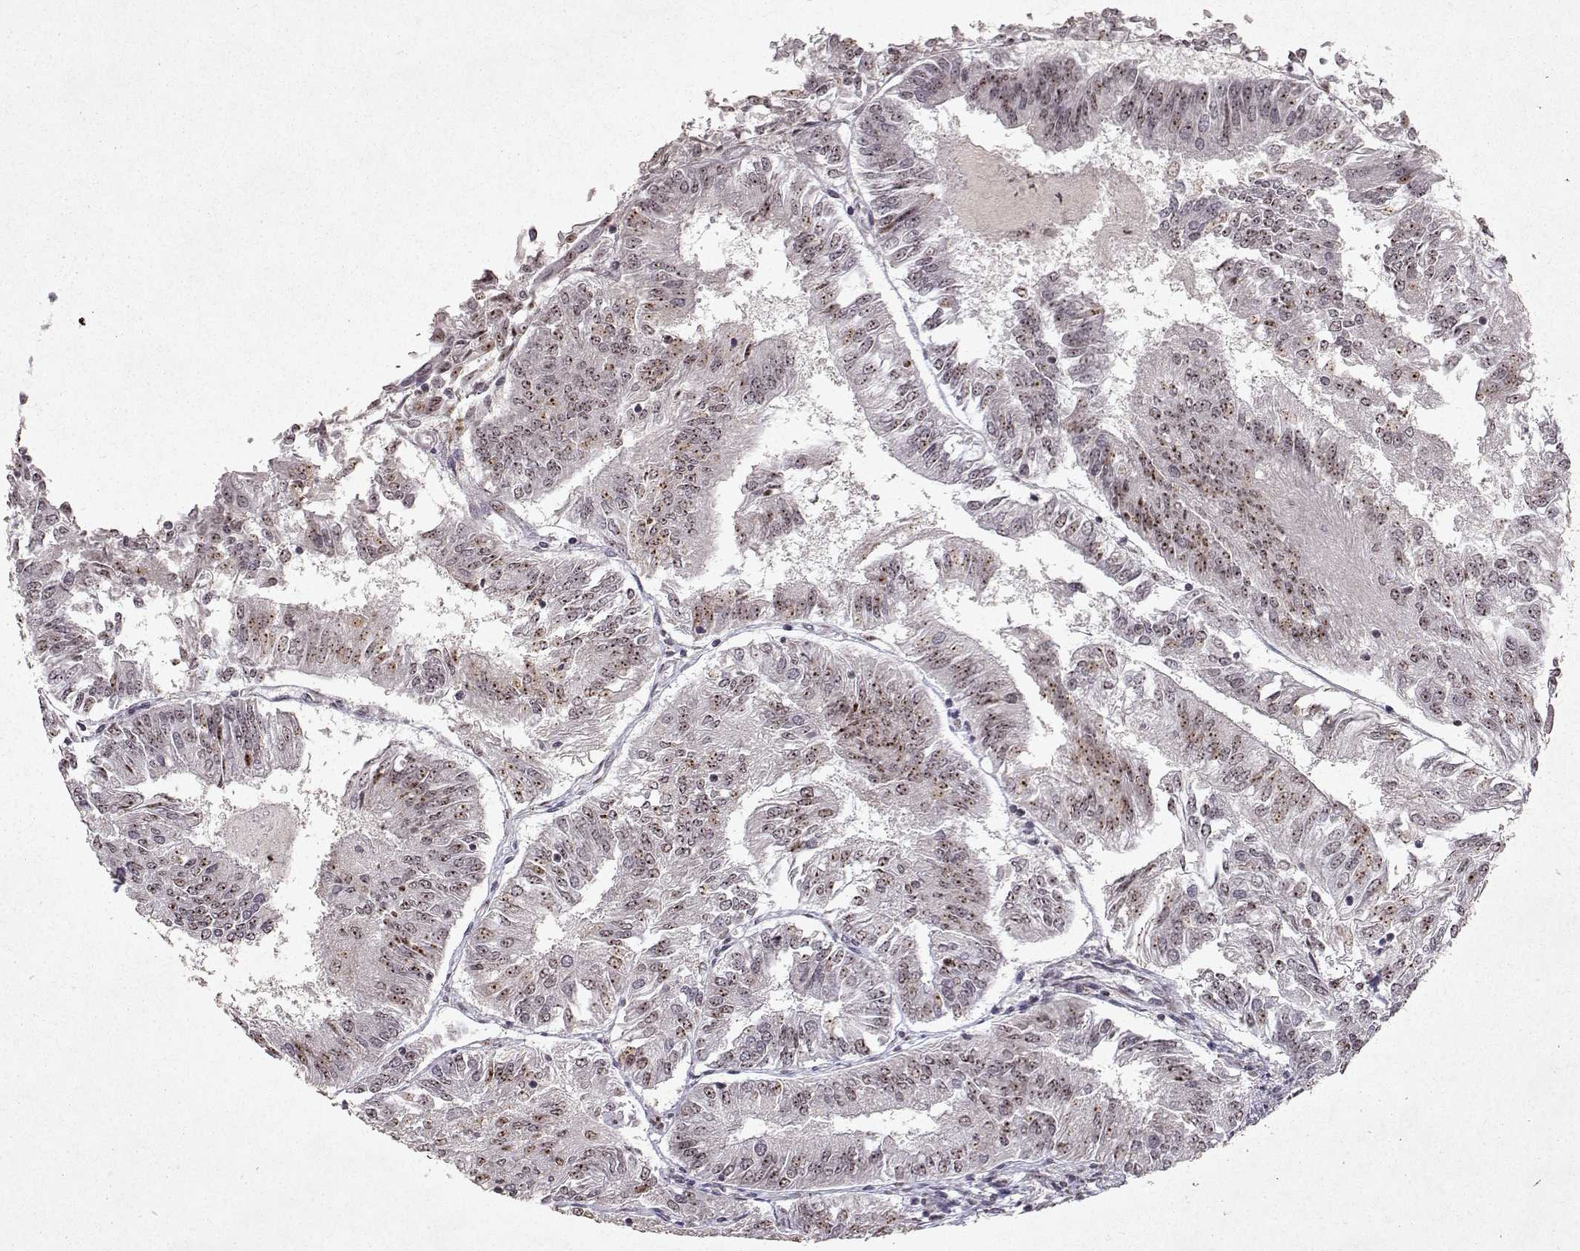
{"staining": {"intensity": "moderate", "quantity": ">75%", "location": "nuclear"}, "tissue": "endometrial cancer", "cell_type": "Tumor cells", "image_type": "cancer", "snomed": [{"axis": "morphology", "description": "Adenocarcinoma, NOS"}, {"axis": "topography", "description": "Endometrium"}], "caption": "Endometrial adenocarcinoma stained with immunohistochemistry shows moderate nuclear positivity in approximately >75% of tumor cells. The staining is performed using DAB (3,3'-diaminobenzidine) brown chromogen to label protein expression. The nuclei are counter-stained blue using hematoxylin.", "gene": "DDX56", "patient": {"sex": "female", "age": 58}}